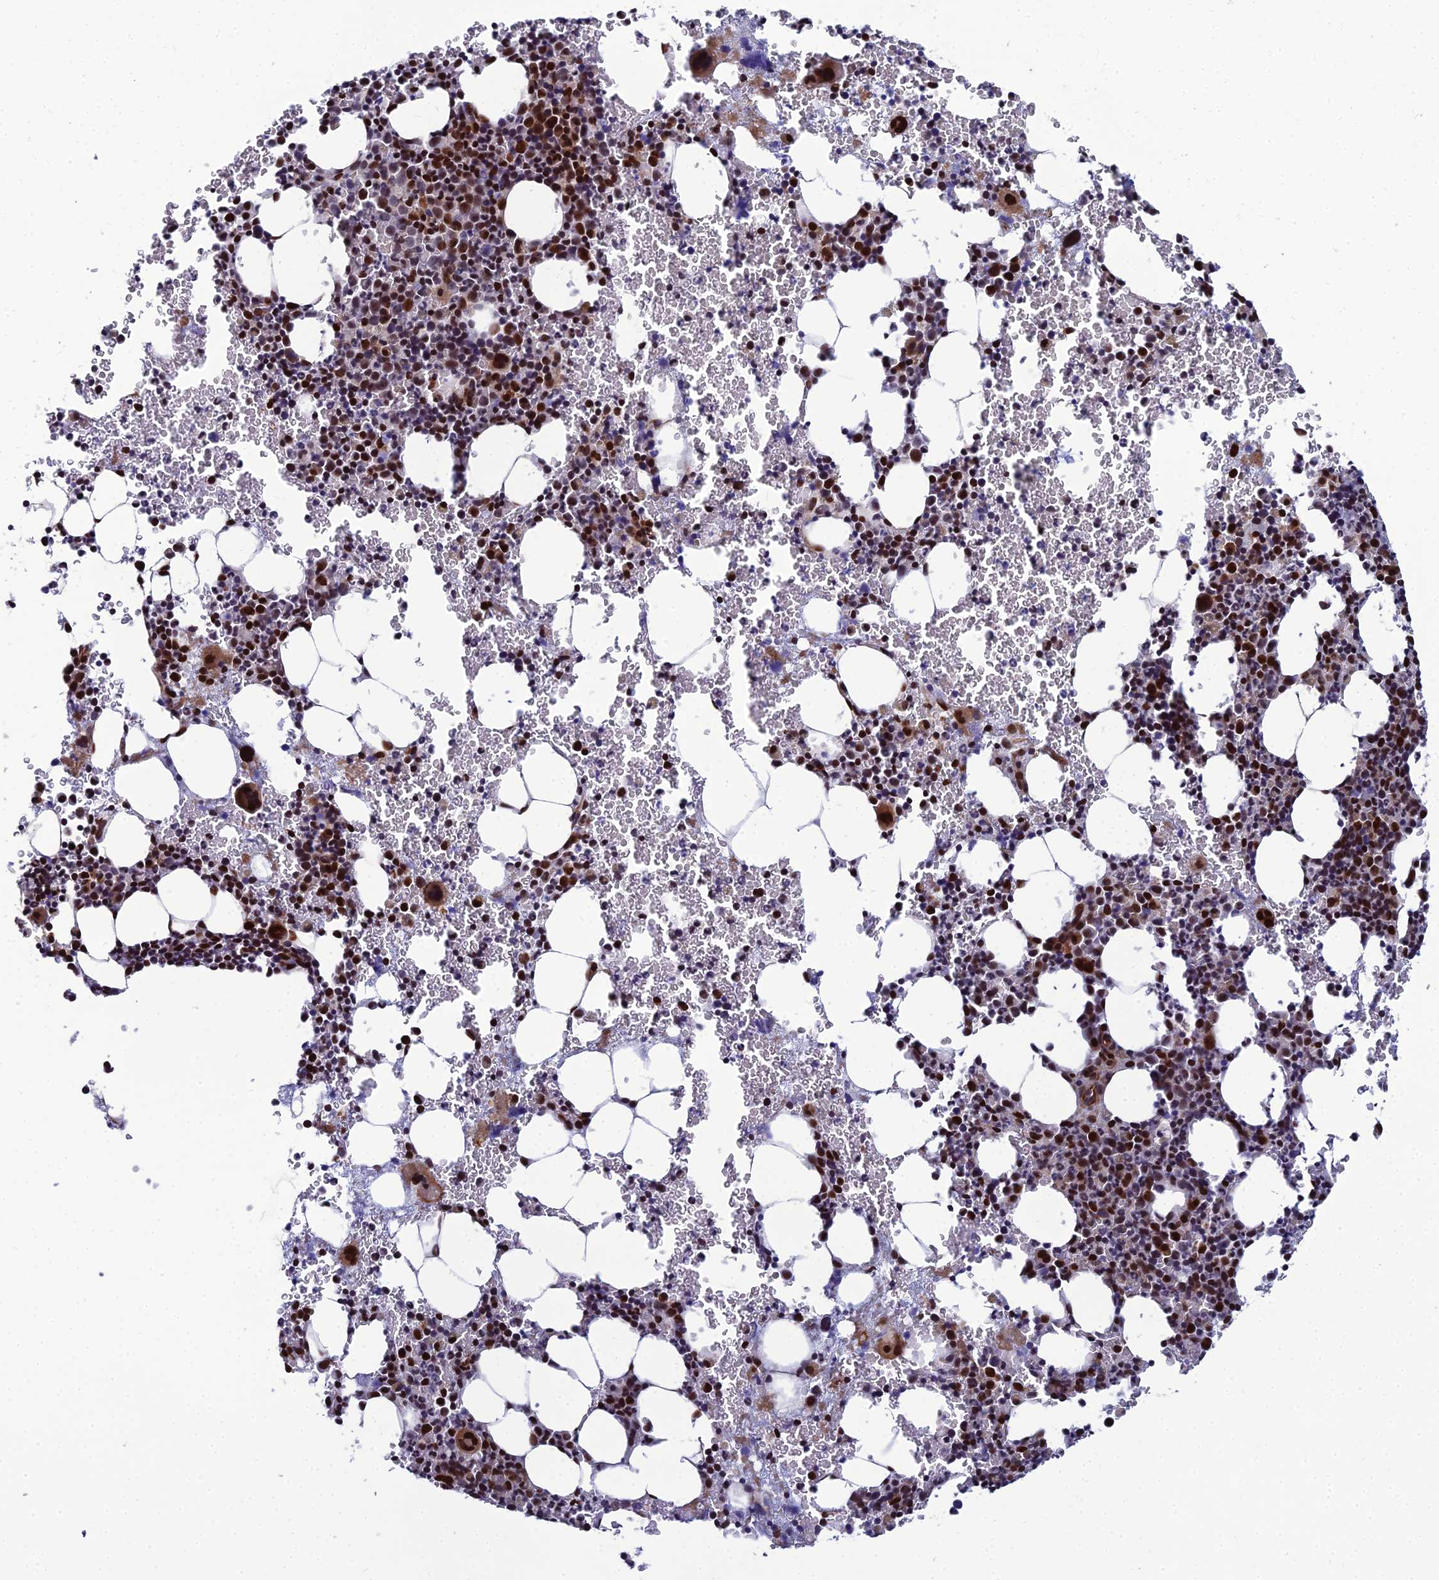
{"staining": {"intensity": "strong", "quantity": "25%-75%", "location": "cytoplasmic/membranous,nuclear"}, "tissue": "bone marrow", "cell_type": "Hematopoietic cells", "image_type": "normal", "snomed": [{"axis": "morphology", "description": "Normal tissue, NOS"}, {"axis": "topography", "description": "Bone marrow"}], "caption": "Immunohistochemistry (IHC) micrograph of benign human bone marrow stained for a protein (brown), which reveals high levels of strong cytoplasmic/membranous,nuclear positivity in about 25%-75% of hematopoietic cells.", "gene": "ZNF668", "patient": {"sex": "male", "age": 41}}